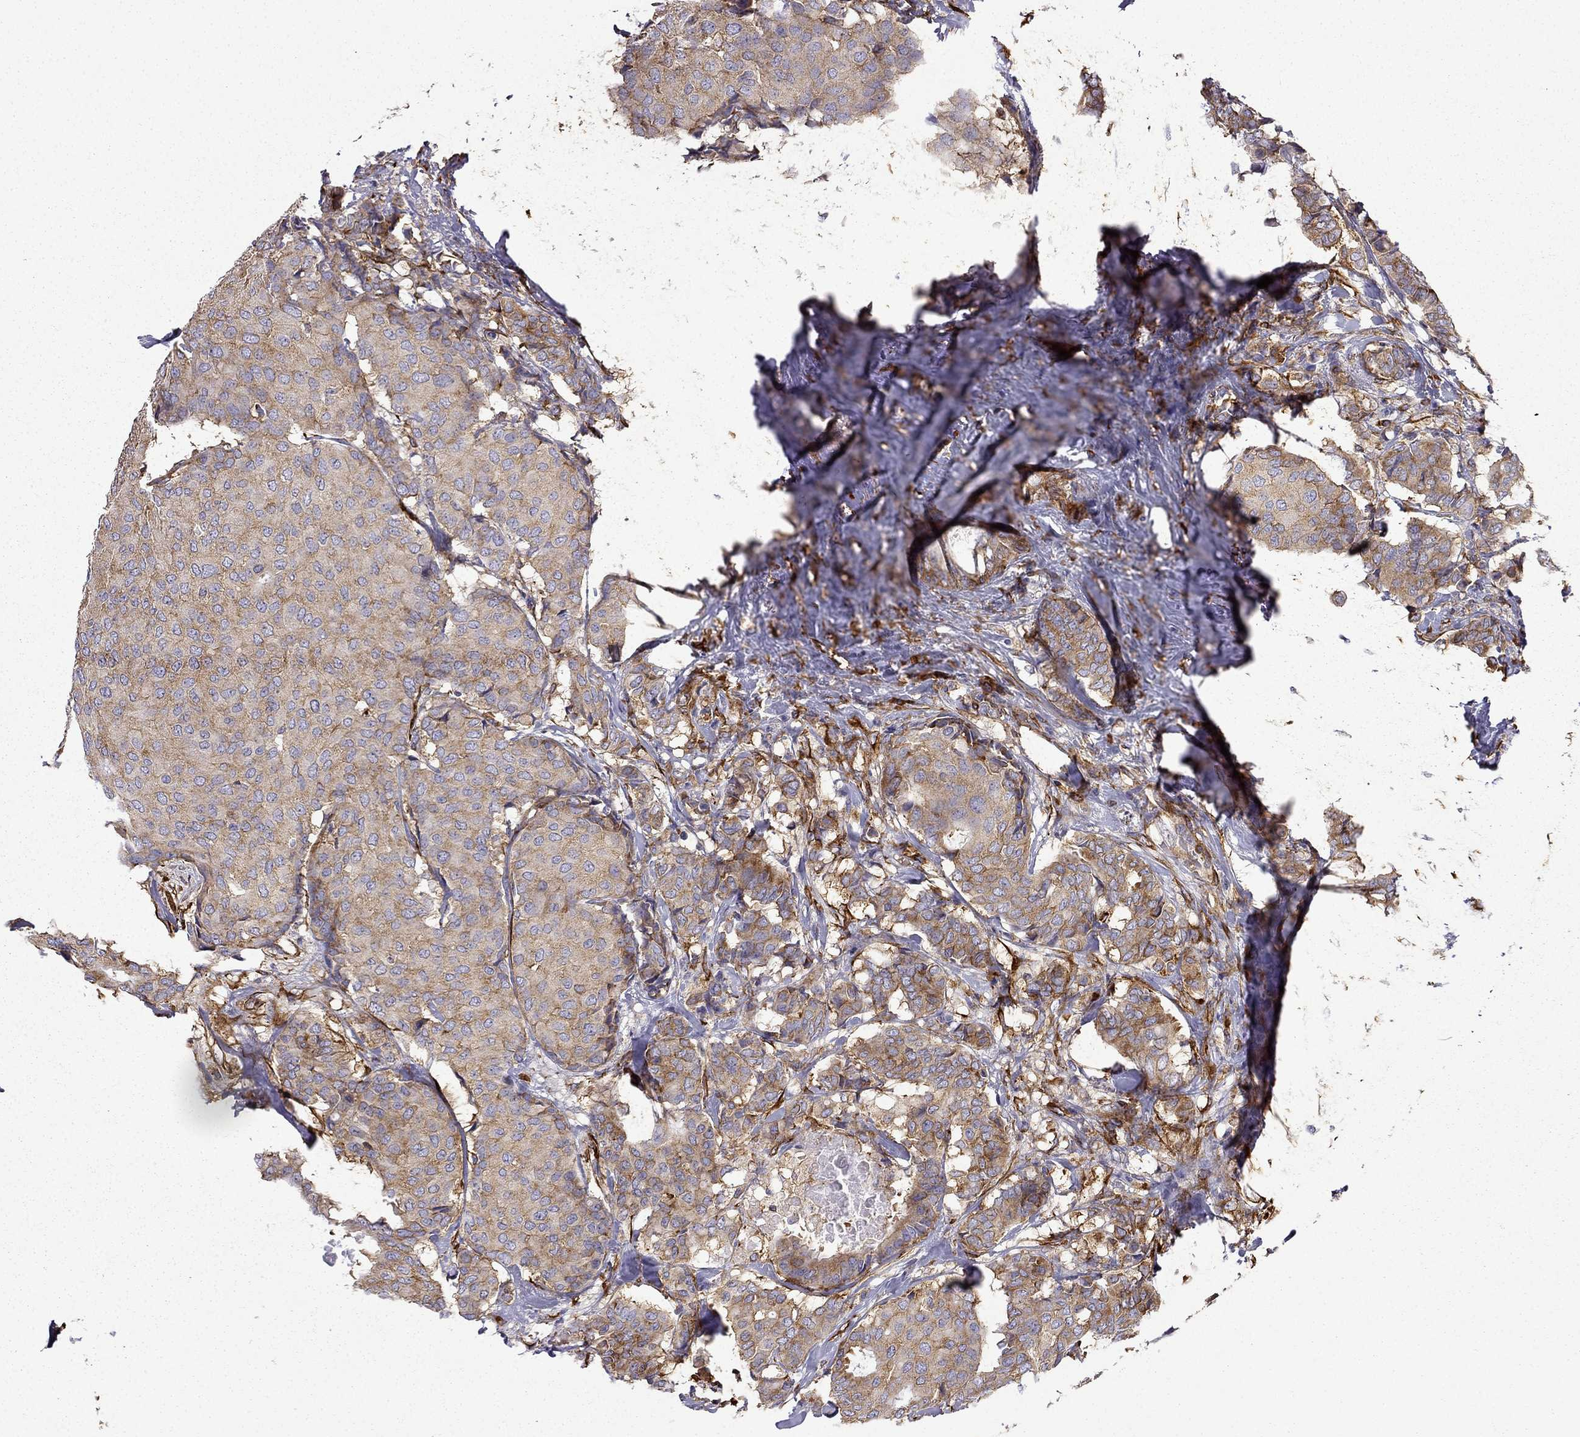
{"staining": {"intensity": "moderate", "quantity": ">75%", "location": "cytoplasmic/membranous"}, "tissue": "breast cancer", "cell_type": "Tumor cells", "image_type": "cancer", "snomed": [{"axis": "morphology", "description": "Duct carcinoma"}, {"axis": "topography", "description": "Breast"}], "caption": "Immunohistochemistry of human breast intraductal carcinoma displays medium levels of moderate cytoplasmic/membranous expression in about >75% of tumor cells. The protein is stained brown, and the nuclei are stained in blue (DAB IHC with brightfield microscopy, high magnification).", "gene": "MAP4", "patient": {"sex": "female", "age": 75}}